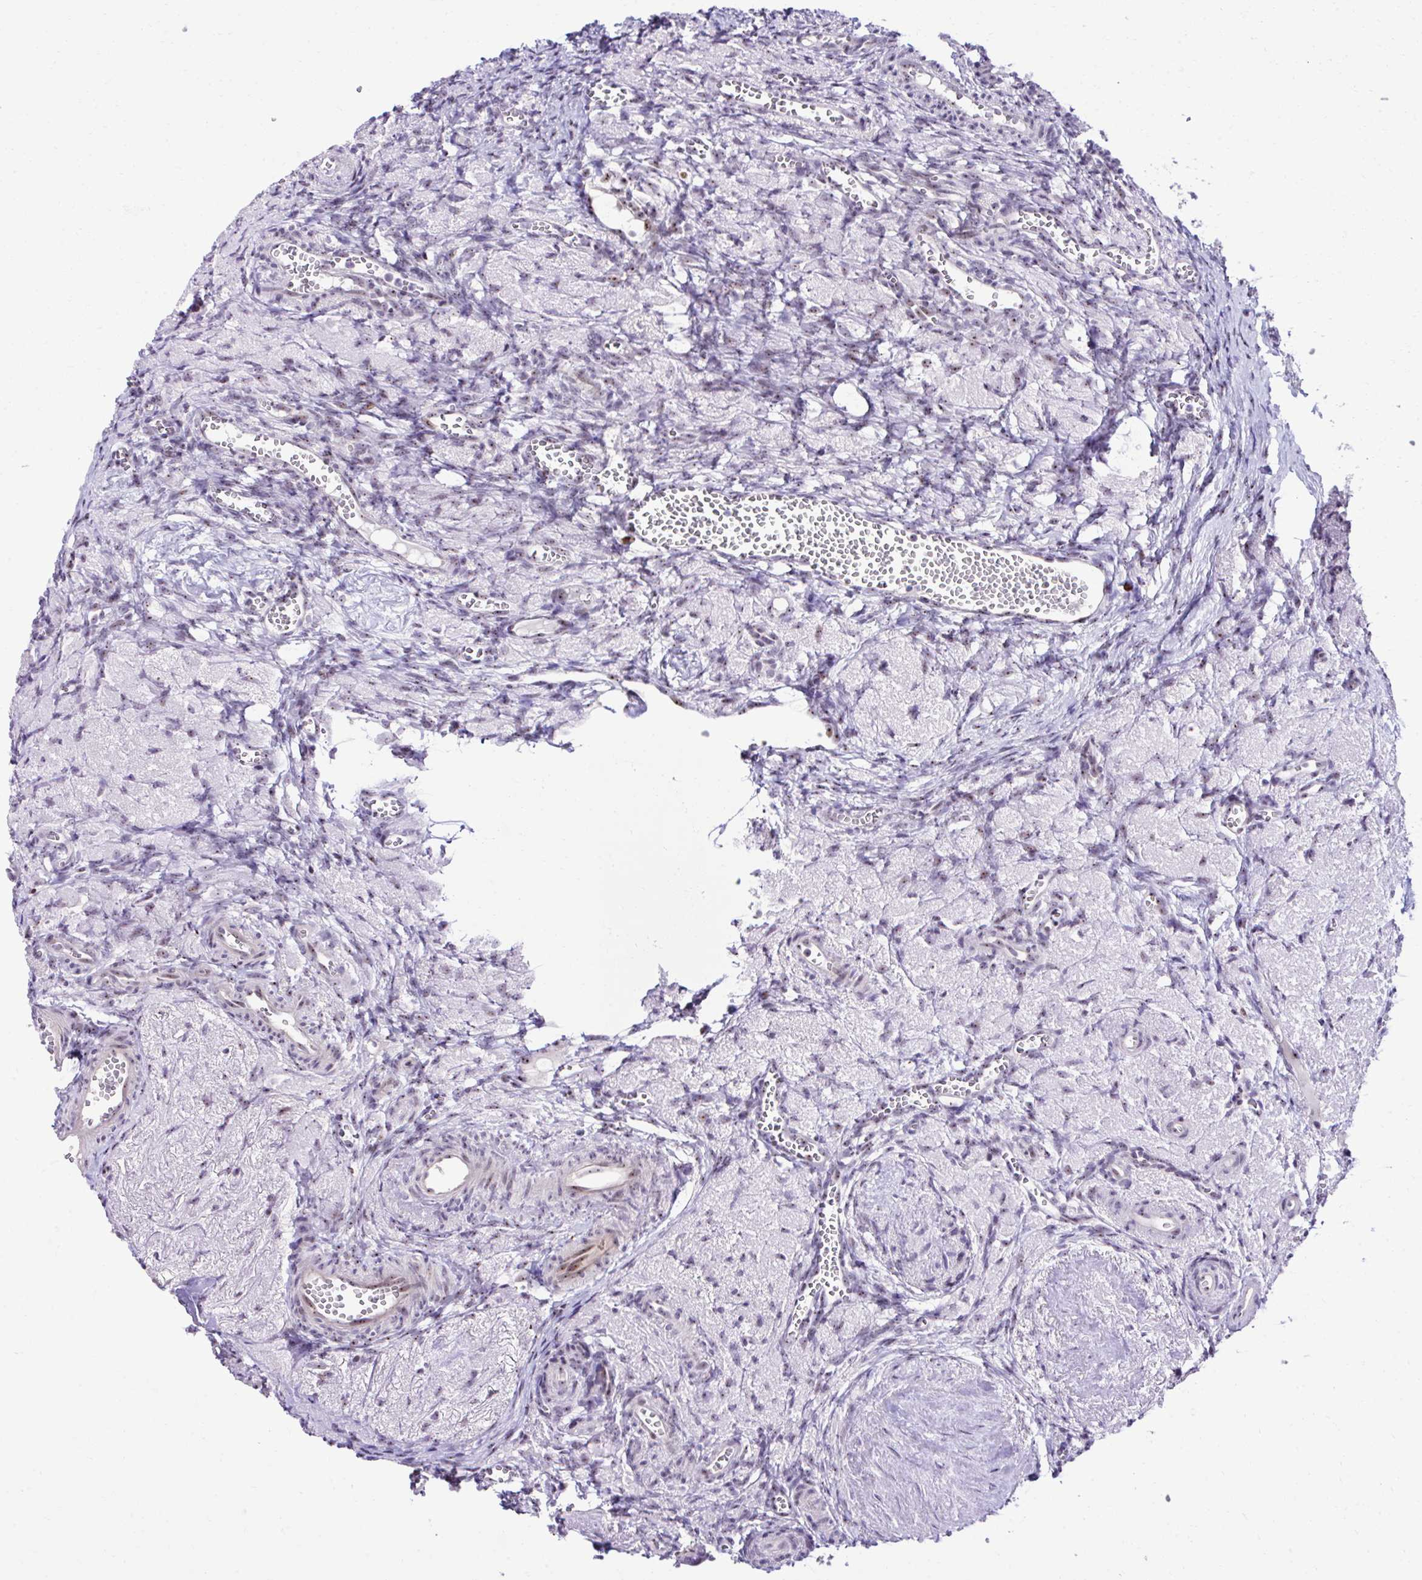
{"staining": {"intensity": "weak", "quantity": ">75%", "location": "nuclear"}, "tissue": "ovary", "cell_type": "Ovarian stroma cells", "image_type": "normal", "snomed": [{"axis": "morphology", "description": "Normal tissue, NOS"}, {"axis": "topography", "description": "Ovary"}], "caption": "Weak nuclear staining is present in about >75% of ovarian stroma cells in unremarkable ovary. (IHC, brightfield microscopy, high magnification).", "gene": "CEP72", "patient": {"sex": "female", "age": 41}}